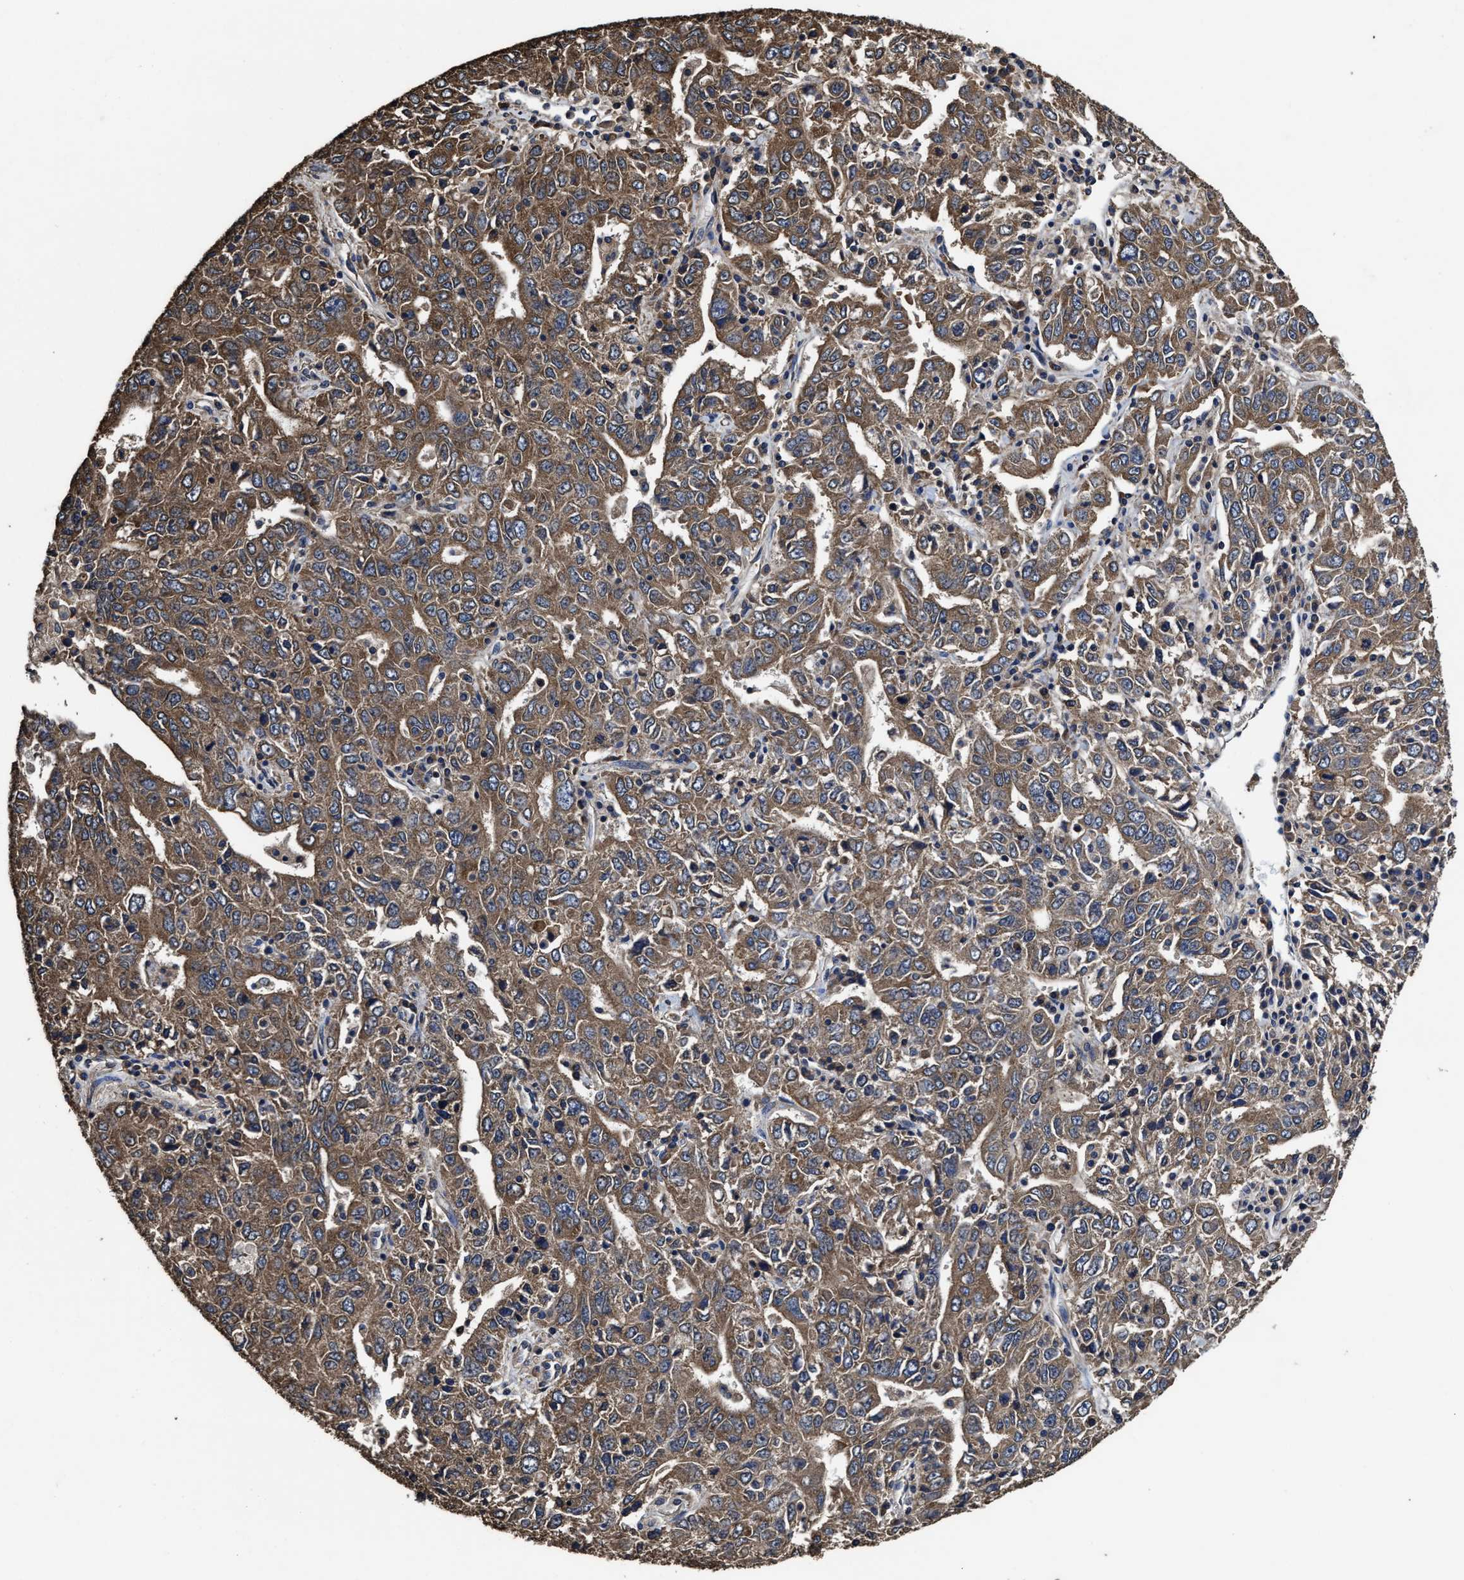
{"staining": {"intensity": "moderate", "quantity": ">75%", "location": "cytoplasmic/membranous"}, "tissue": "ovarian cancer", "cell_type": "Tumor cells", "image_type": "cancer", "snomed": [{"axis": "morphology", "description": "Carcinoma, endometroid"}, {"axis": "topography", "description": "Ovary"}], "caption": "The image shows immunohistochemical staining of ovarian cancer (endometroid carcinoma). There is moderate cytoplasmic/membranous expression is appreciated in about >75% of tumor cells. Using DAB (brown) and hematoxylin (blue) stains, captured at high magnification using brightfield microscopy.", "gene": "SFXN4", "patient": {"sex": "female", "age": 62}}